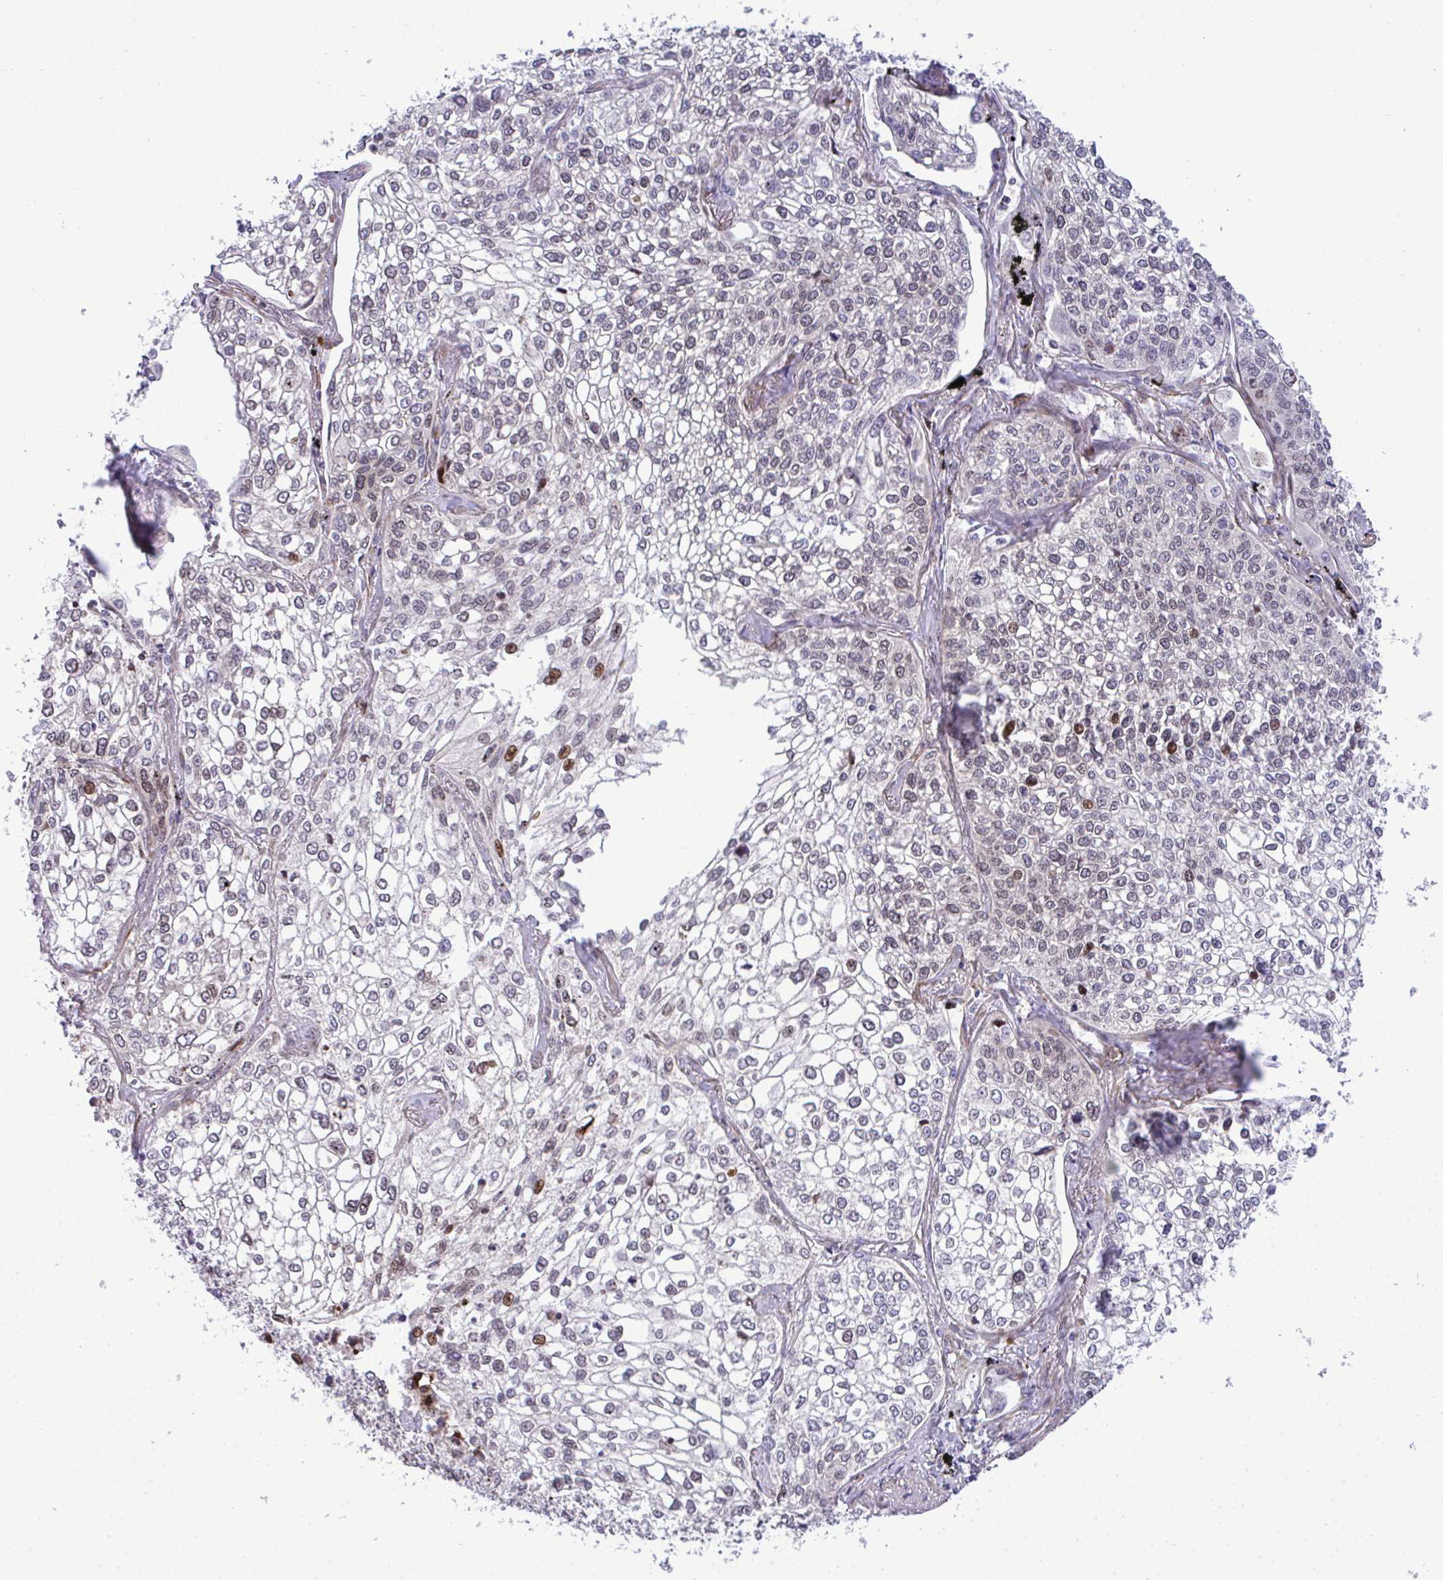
{"staining": {"intensity": "moderate", "quantity": "<25%", "location": "nuclear"}, "tissue": "lung cancer", "cell_type": "Tumor cells", "image_type": "cancer", "snomed": [{"axis": "morphology", "description": "Squamous cell carcinoma, NOS"}, {"axis": "topography", "description": "Lung"}], "caption": "Protein staining displays moderate nuclear positivity in about <25% of tumor cells in lung cancer (squamous cell carcinoma).", "gene": "CASTOR2", "patient": {"sex": "male", "age": 74}}